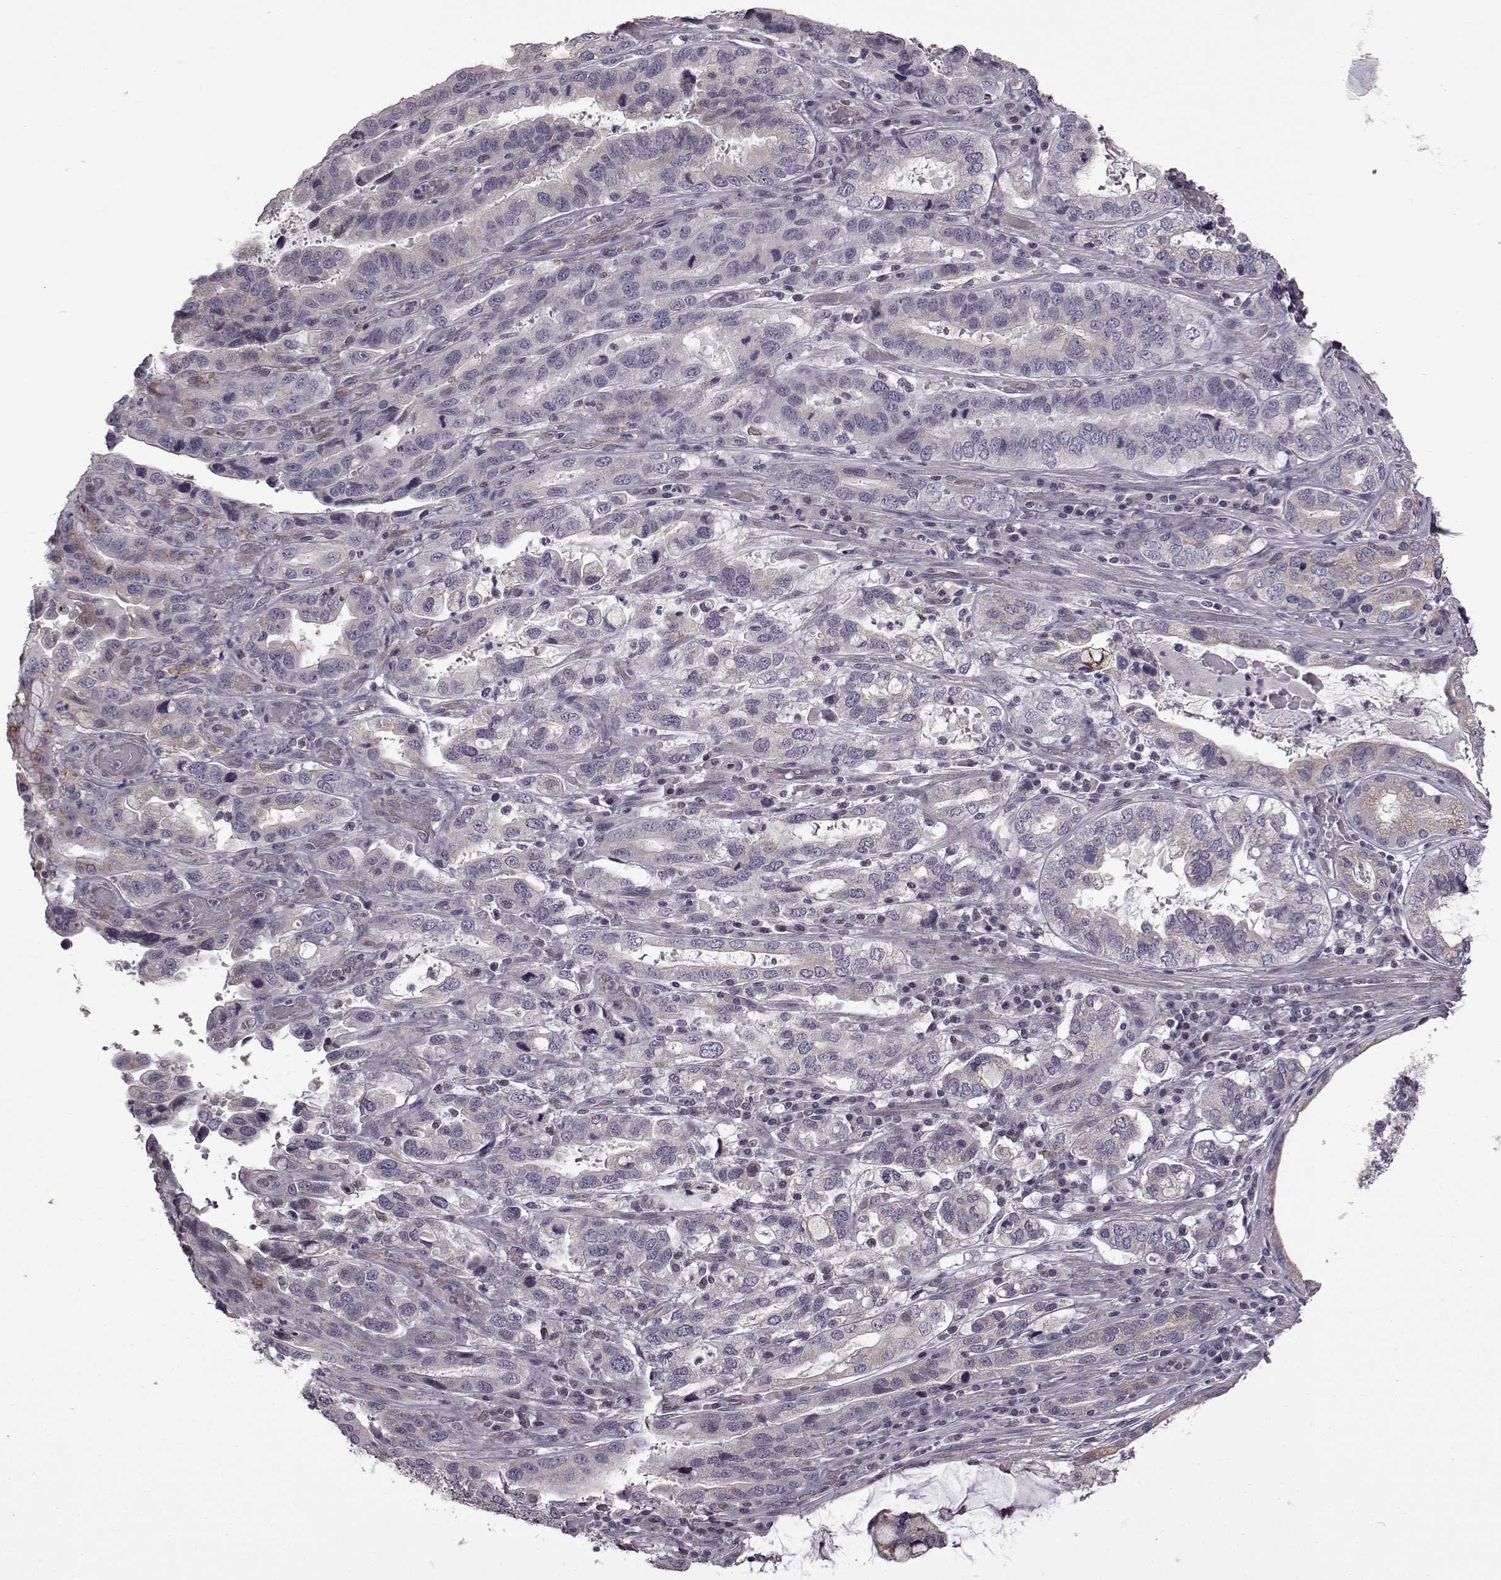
{"staining": {"intensity": "moderate", "quantity": "<25%", "location": "cytoplasmic/membranous"}, "tissue": "stomach cancer", "cell_type": "Tumor cells", "image_type": "cancer", "snomed": [{"axis": "morphology", "description": "Adenocarcinoma, NOS"}, {"axis": "topography", "description": "Stomach, lower"}], "caption": "DAB (3,3'-diaminobenzidine) immunohistochemical staining of human adenocarcinoma (stomach) displays moderate cytoplasmic/membranous protein expression in about <25% of tumor cells. The protein is stained brown, and the nuclei are stained in blue (DAB (3,3'-diaminobenzidine) IHC with brightfield microscopy, high magnification).", "gene": "B3GNT6", "patient": {"sex": "female", "age": 76}}